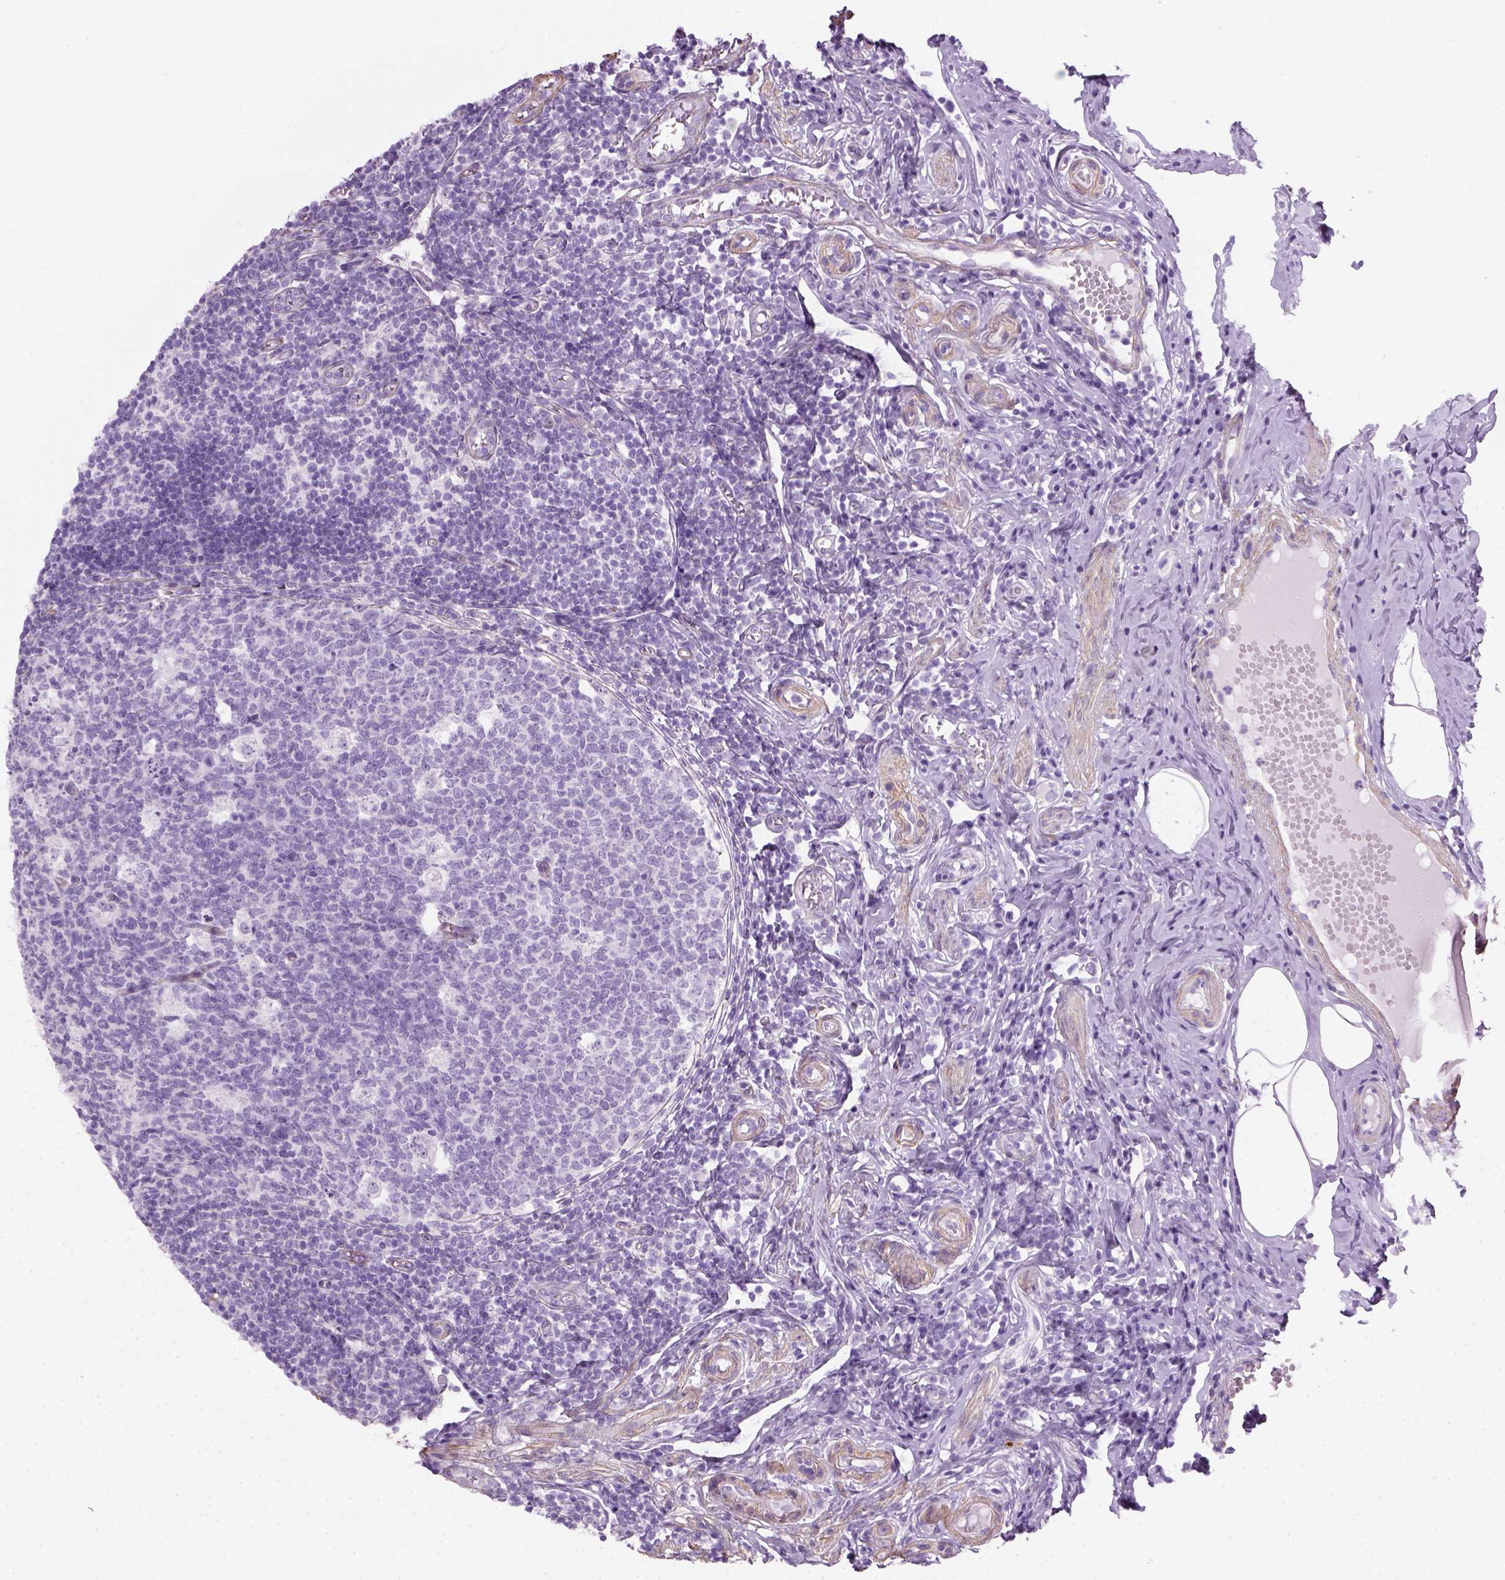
{"staining": {"intensity": "weak", "quantity": "<25%", "location": "cytoplasmic/membranous"}, "tissue": "appendix", "cell_type": "Glandular cells", "image_type": "normal", "snomed": [{"axis": "morphology", "description": "Normal tissue, NOS"}, {"axis": "topography", "description": "Appendix"}], "caption": "Image shows no significant protein staining in glandular cells of benign appendix.", "gene": "FAM161A", "patient": {"sex": "male", "age": 18}}